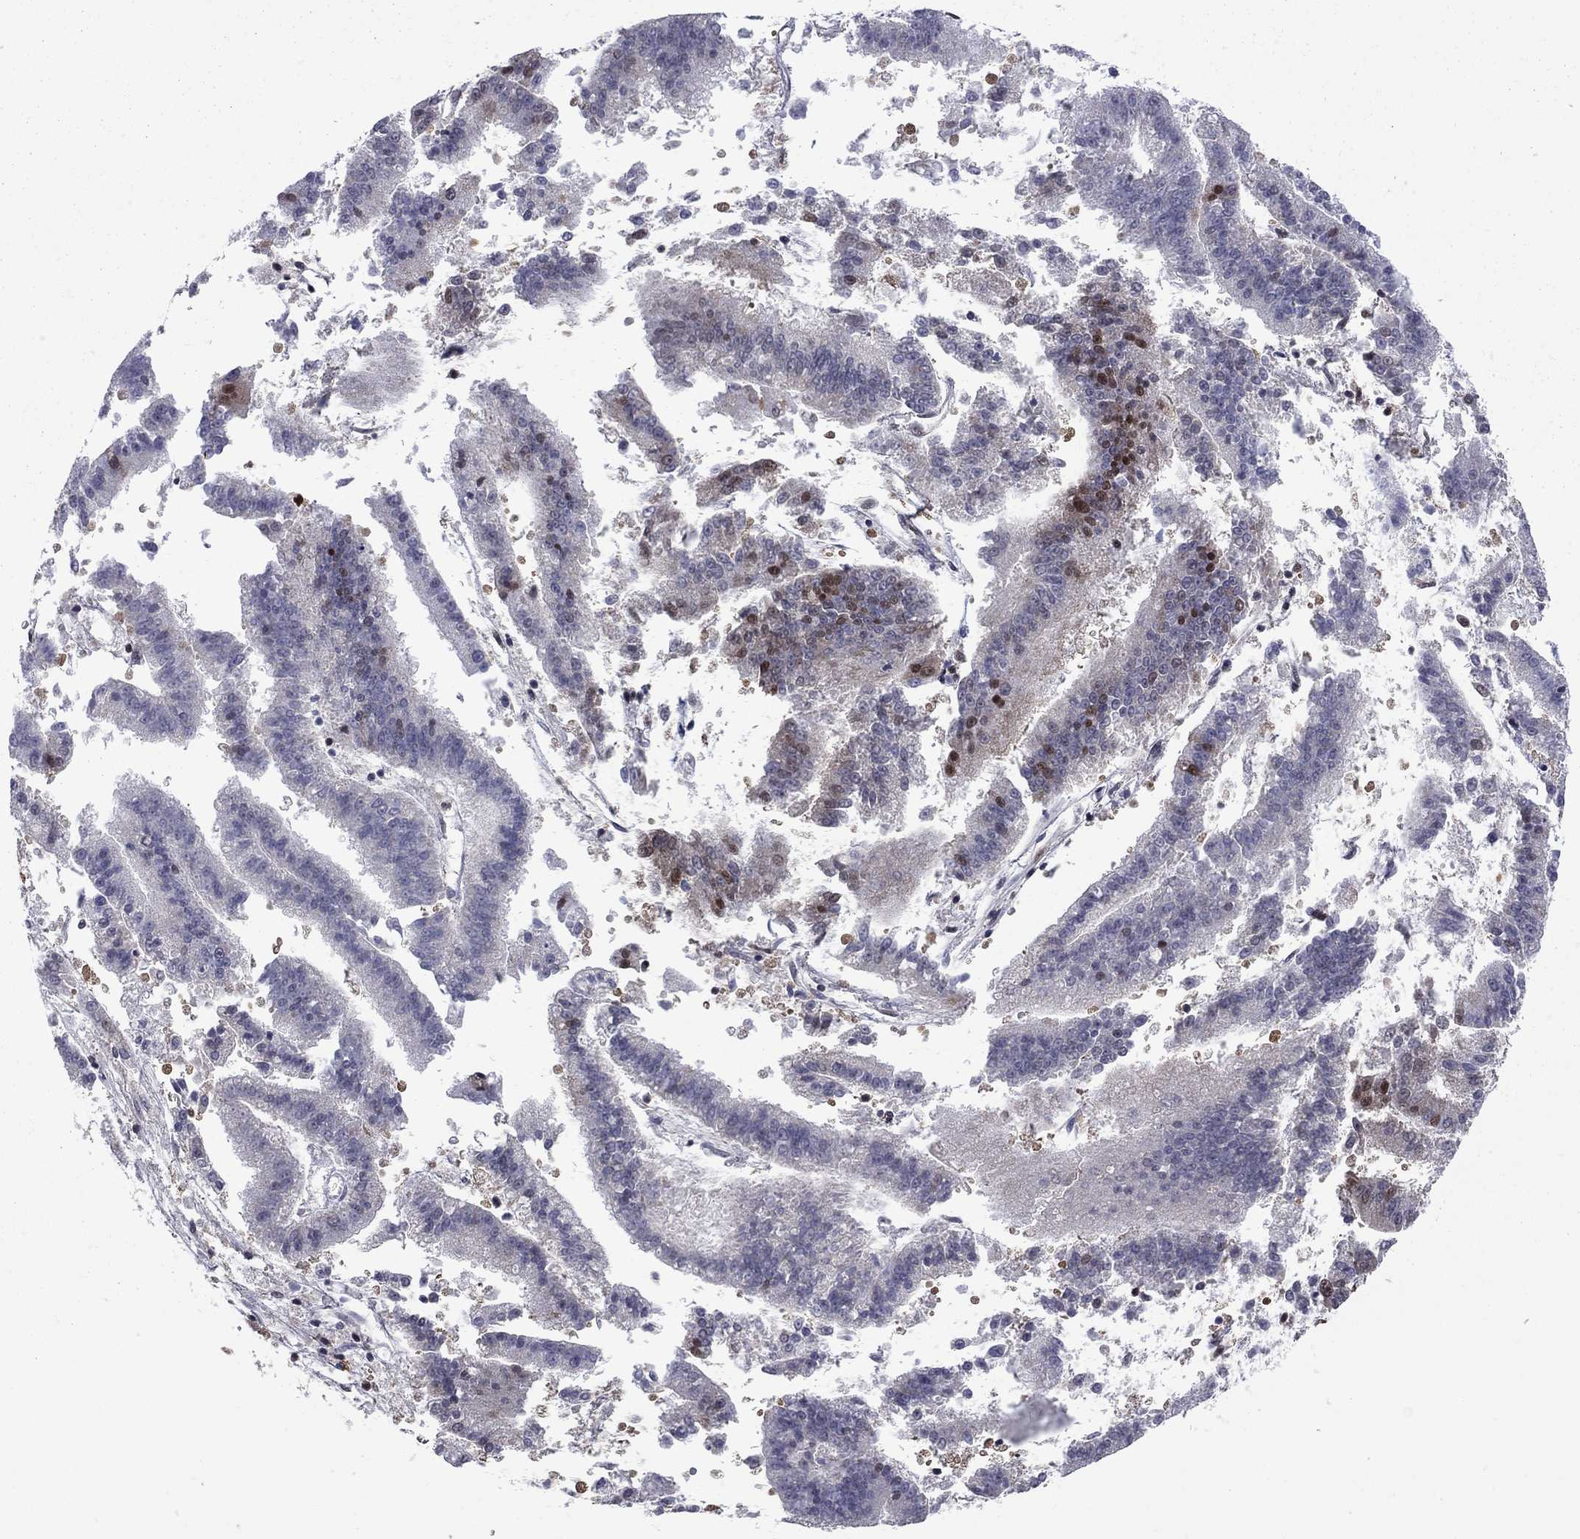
{"staining": {"intensity": "strong", "quantity": "<25%", "location": "nuclear"}, "tissue": "endometrial cancer", "cell_type": "Tumor cells", "image_type": "cancer", "snomed": [{"axis": "morphology", "description": "Adenocarcinoma, NOS"}, {"axis": "topography", "description": "Endometrium"}], "caption": "Human endometrial cancer (adenocarcinoma) stained for a protein (brown) shows strong nuclear positive expression in approximately <25% of tumor cells.", "gene": "MED25", "patient": {"sex": "female", "age": 66}}